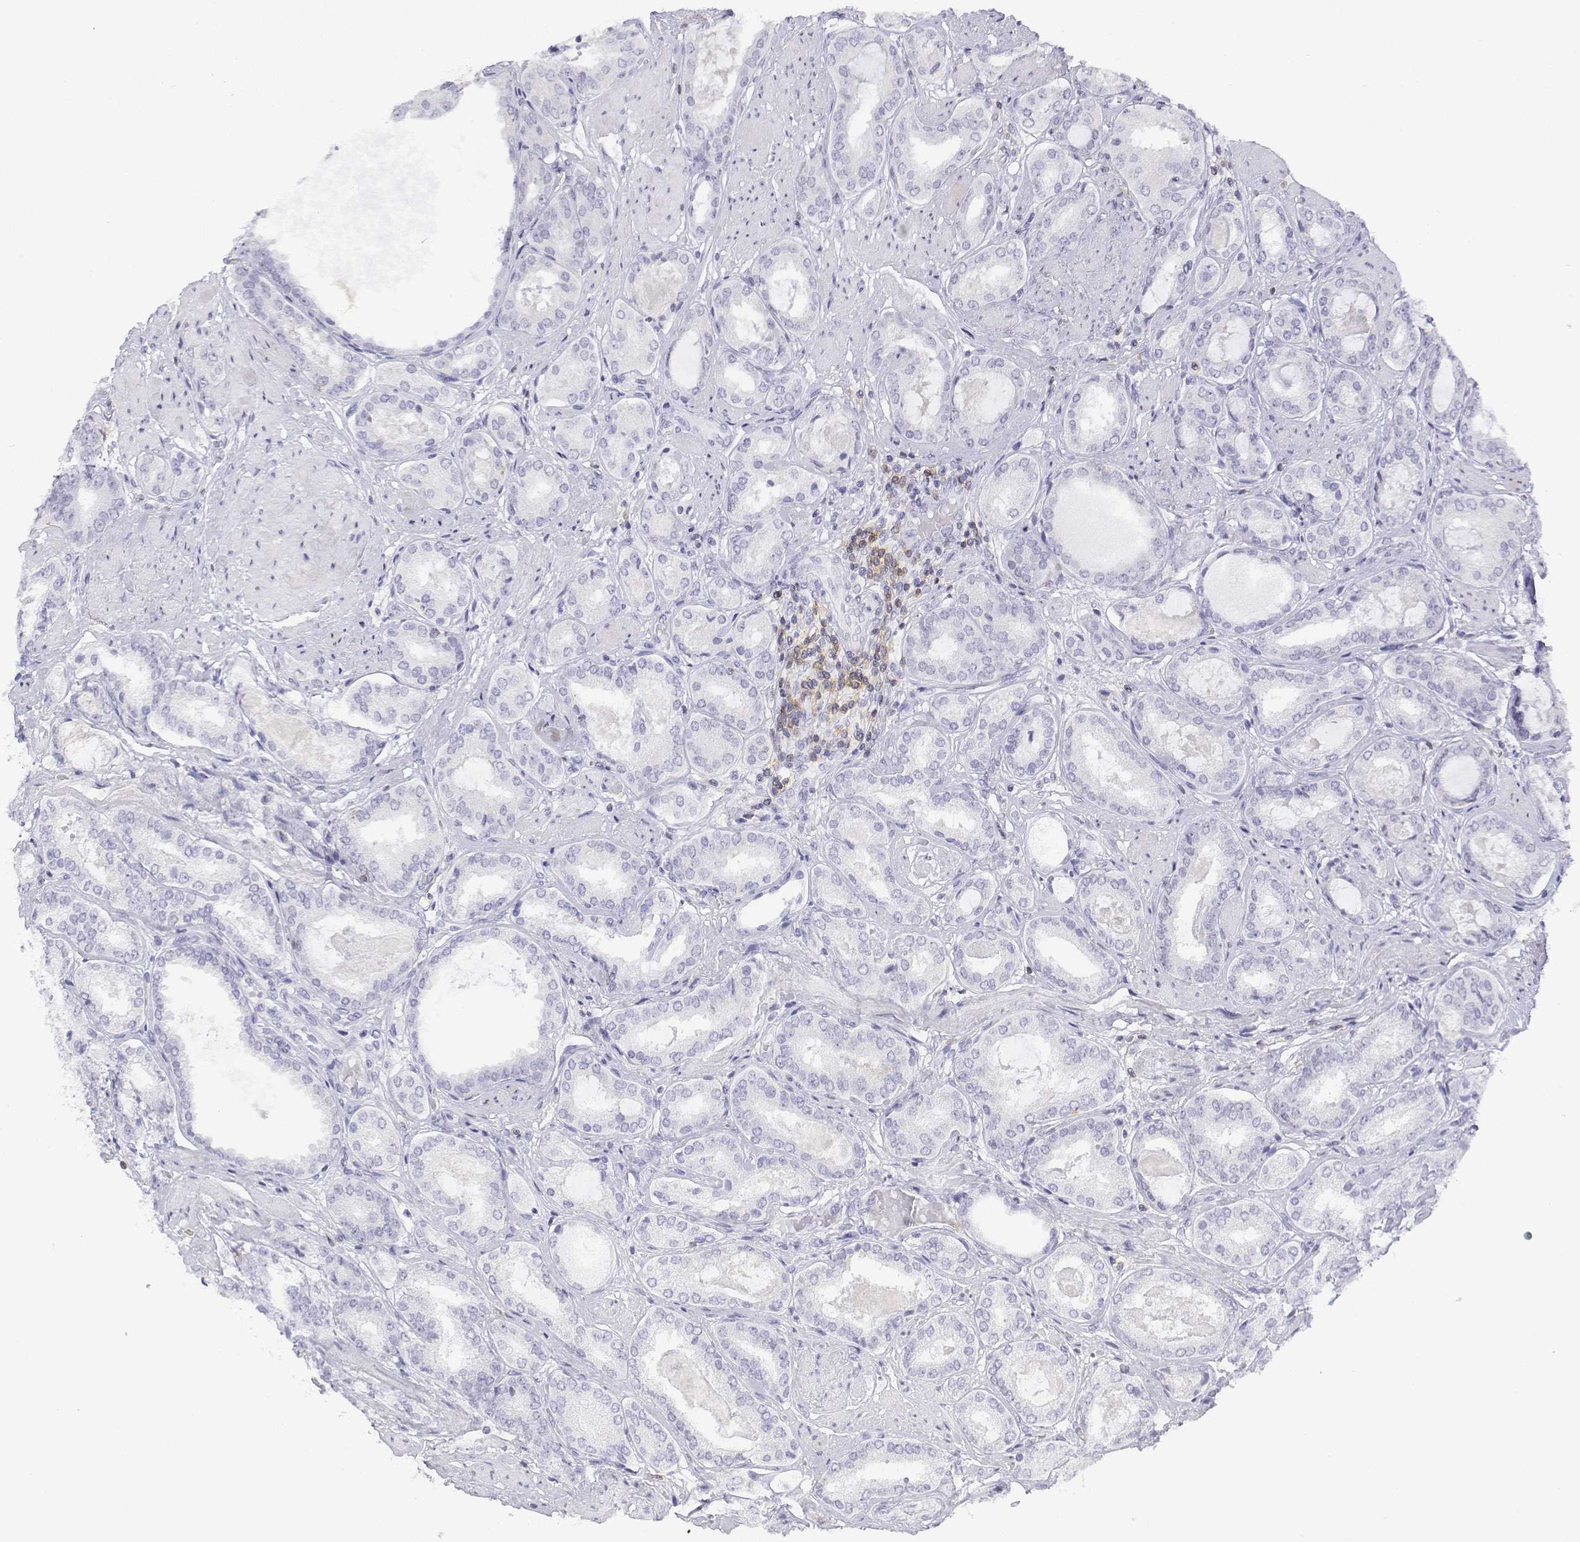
{"staining": {"intensity": "negative", "quantity": "none", "location": "none"}, "tissue": "prostate cancer", "cell_type": "Tumor cells", "image_type": "cancer", "snomed": [{"axis": "morphology", "description": "Adenocarcinoma, High grade"}, {"axis": "topography", "description": "Prostate"}], "caption": "Immunohistochemical staining of high-grade adenocarcinoma (prostate) demonstrates no significant positivity in tumor cells.", "gene": "CD3E", "patient": {"sex": "male", "age": 63}}